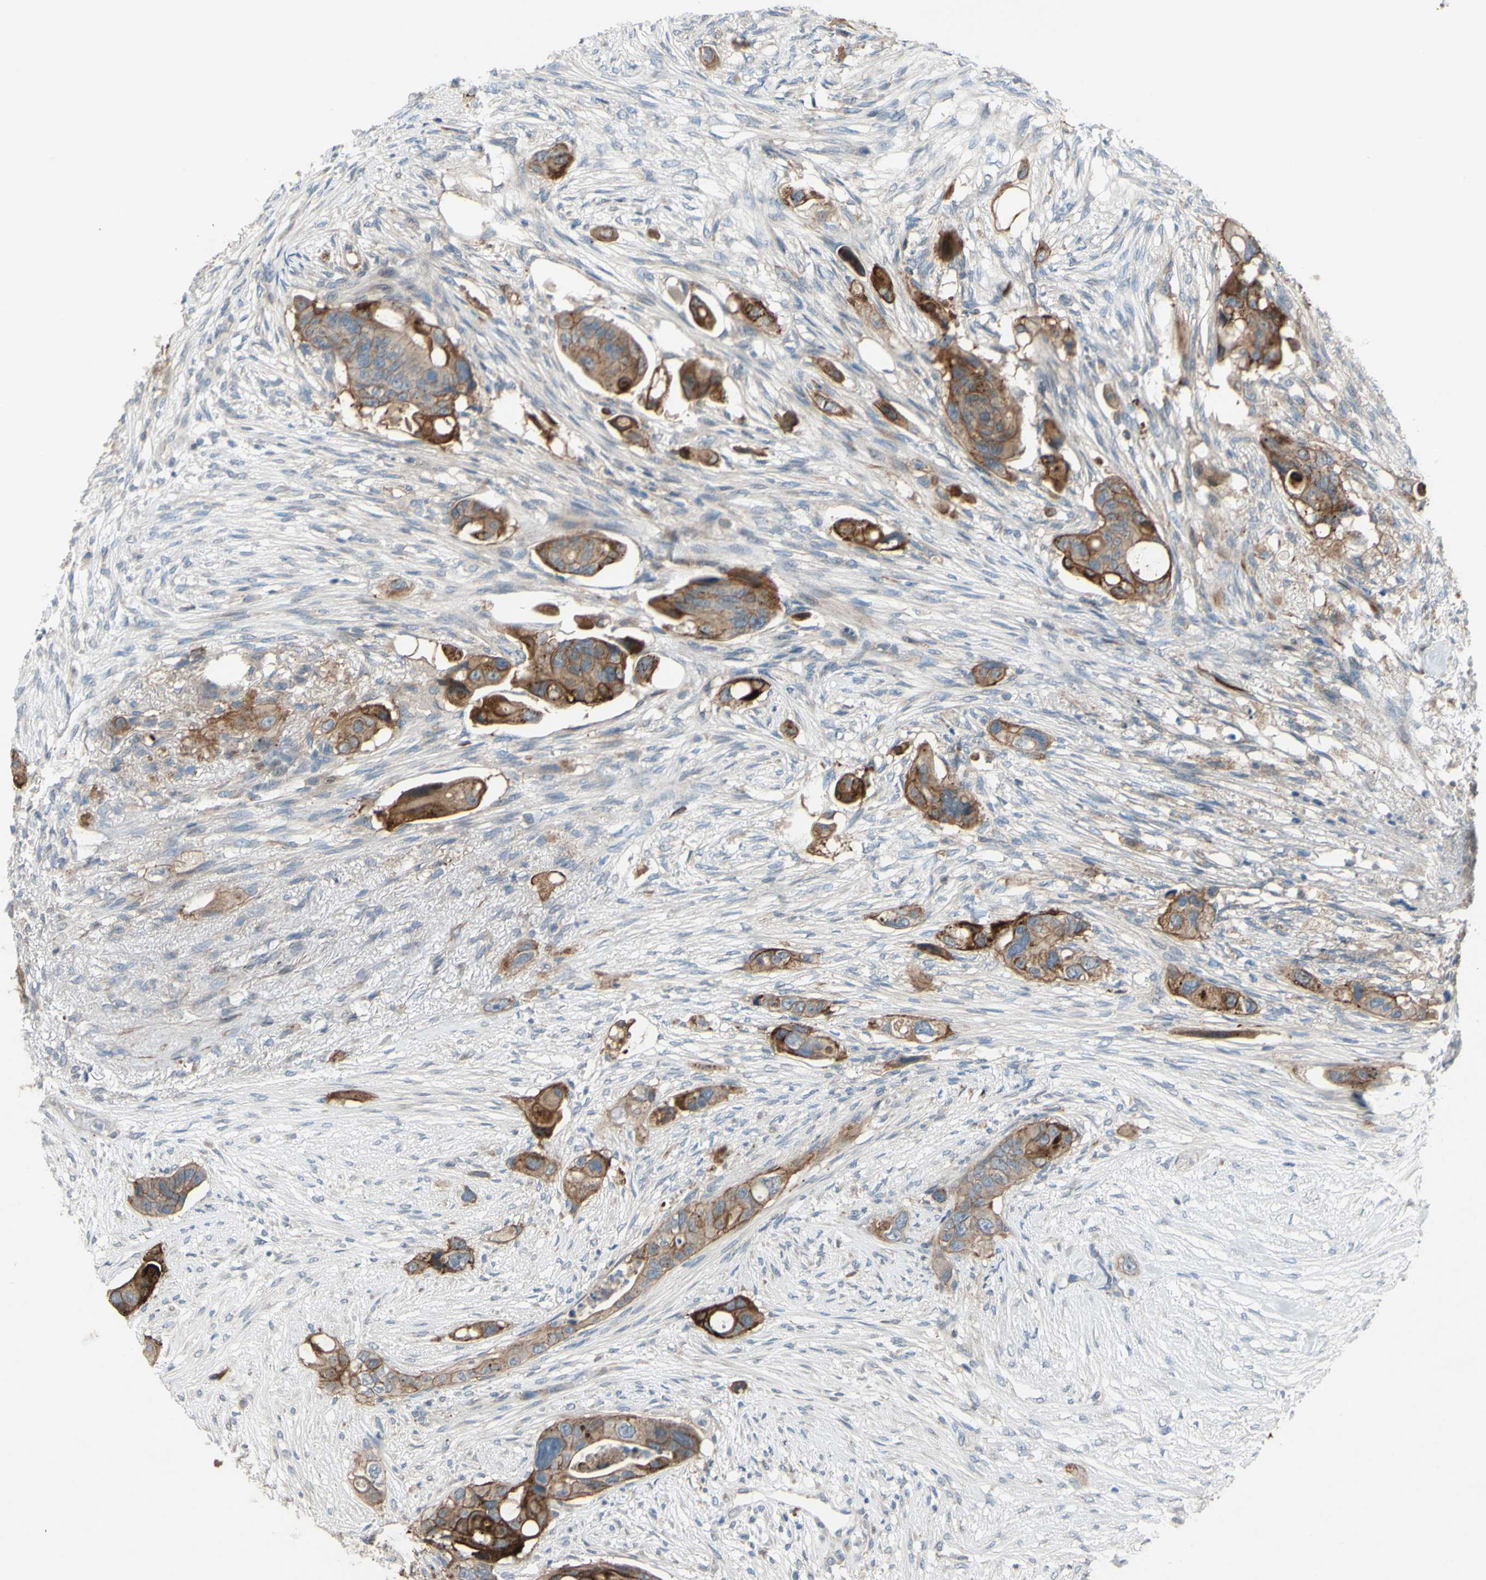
{"staining": {"intensity": "moderate", "quantity": ">75%", "location": "cytoplasmic/membranous"}, "tissue": "colorectal cancer", "cell_type": "Tumor cells", "image_type": "cancer", "snomed": [{"axis": "morphology", "description": "Adenocarcinoma, NOS"}, {"axis": "topography", "description": "Colon"}], "caption": "This is an image of IHC staining of colorectal adenocarcinoma, which shows moderate staining in the cytoplasmic/membranous of tumor cells.", "gene": "CDCP1", "patient": {"sex": "female", "age": 57}}